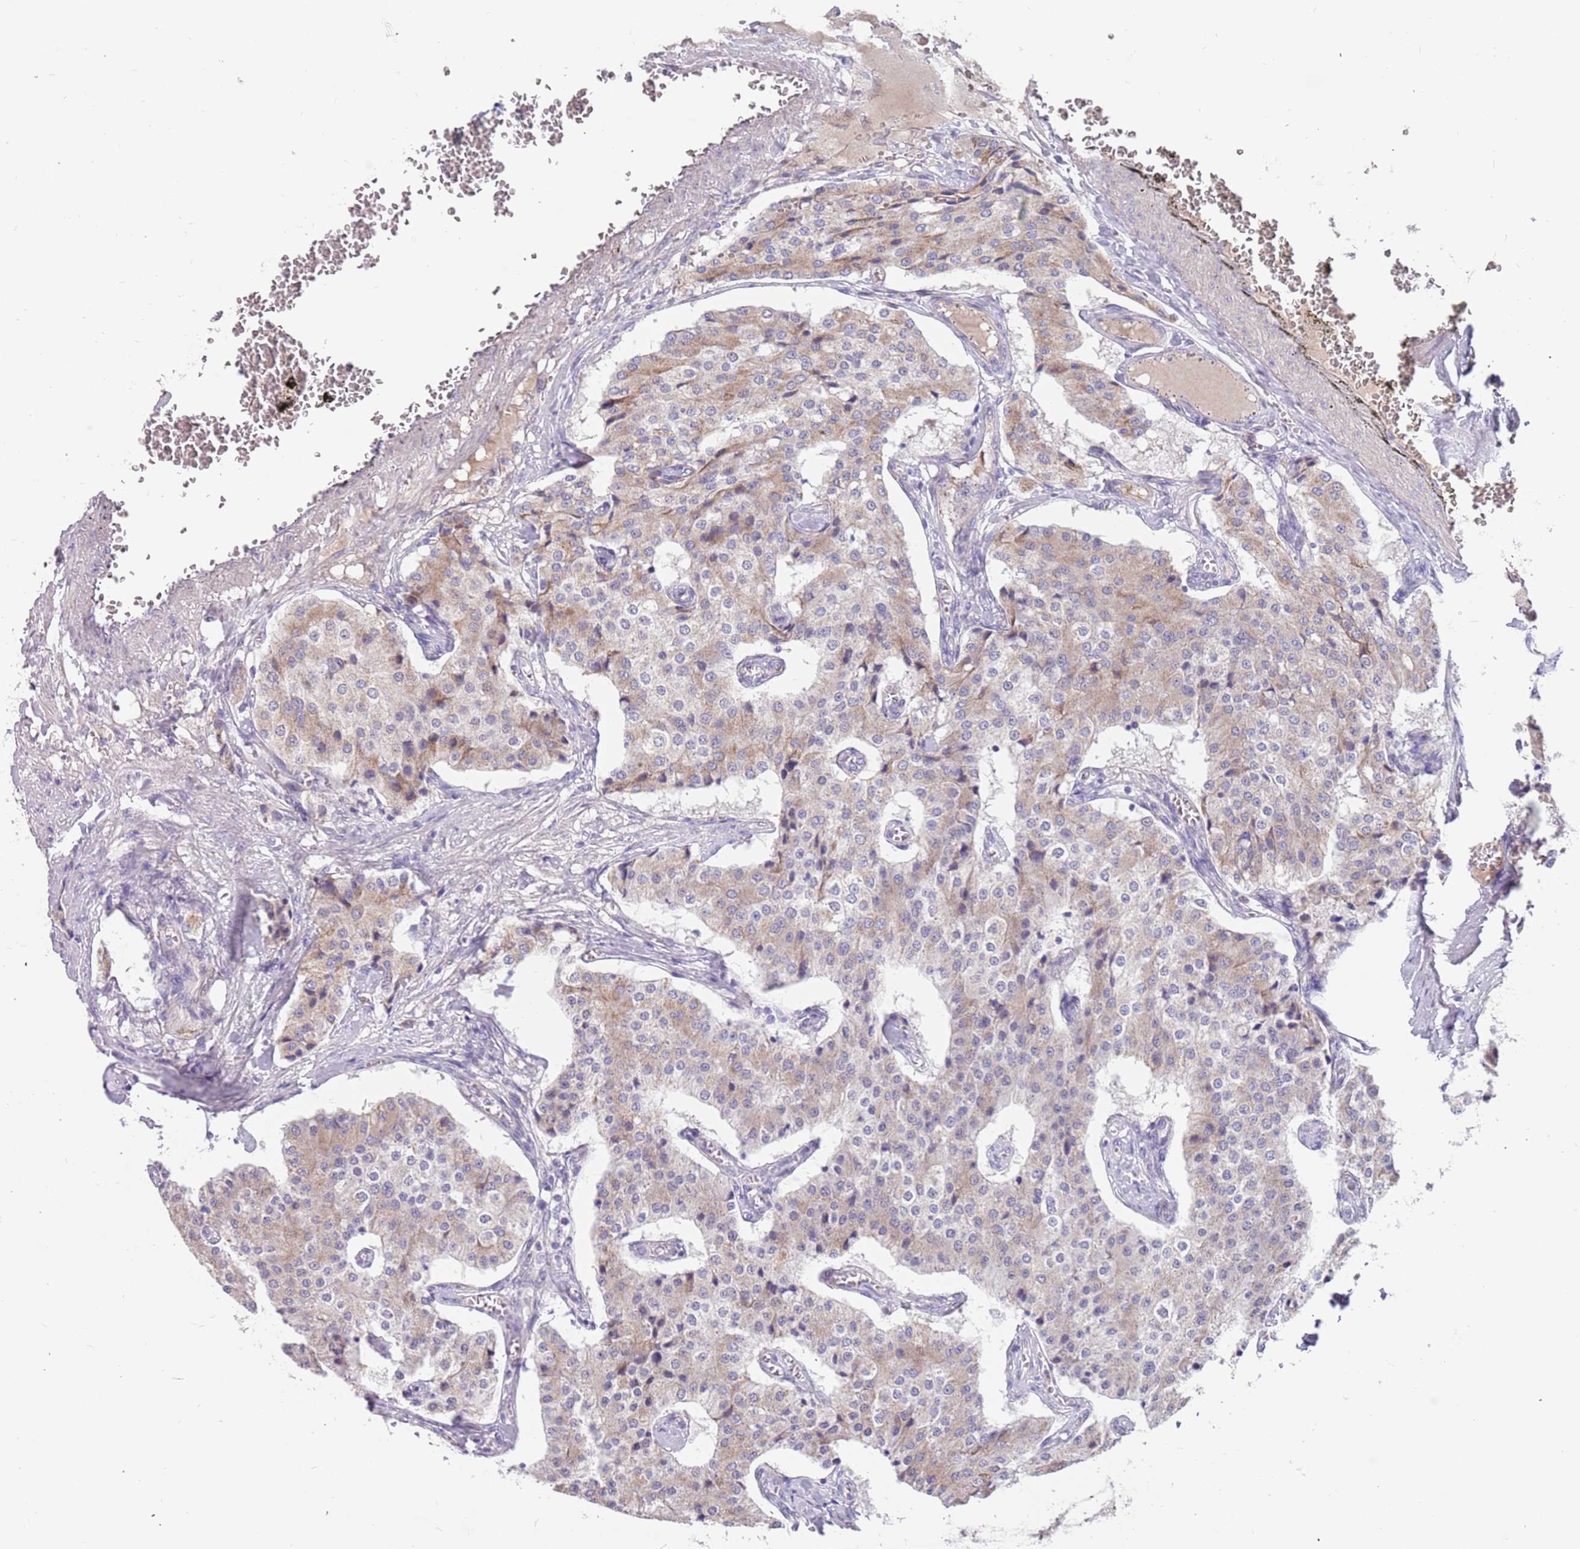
{"staining": {"intensity": "weak", "quantity": "<25%", "location": "cytoplasmic/membranous"}, "tissue": "carcinoid", "cell_type": "Tumor cells", "image_type": "cancer", "snomed": [{"axis": "morphology", "description": "Carcinoid, malignant, NOS"}, {"axis": "topography", "description": "Colon"}], "caption": "A high-resolution histopathology image shows immunohistochemistry staining of carcinoid, which shows no significant expression in tumor cells.", "gene": "ZNF746", "patient": {"sex": "female", "age": 52}}